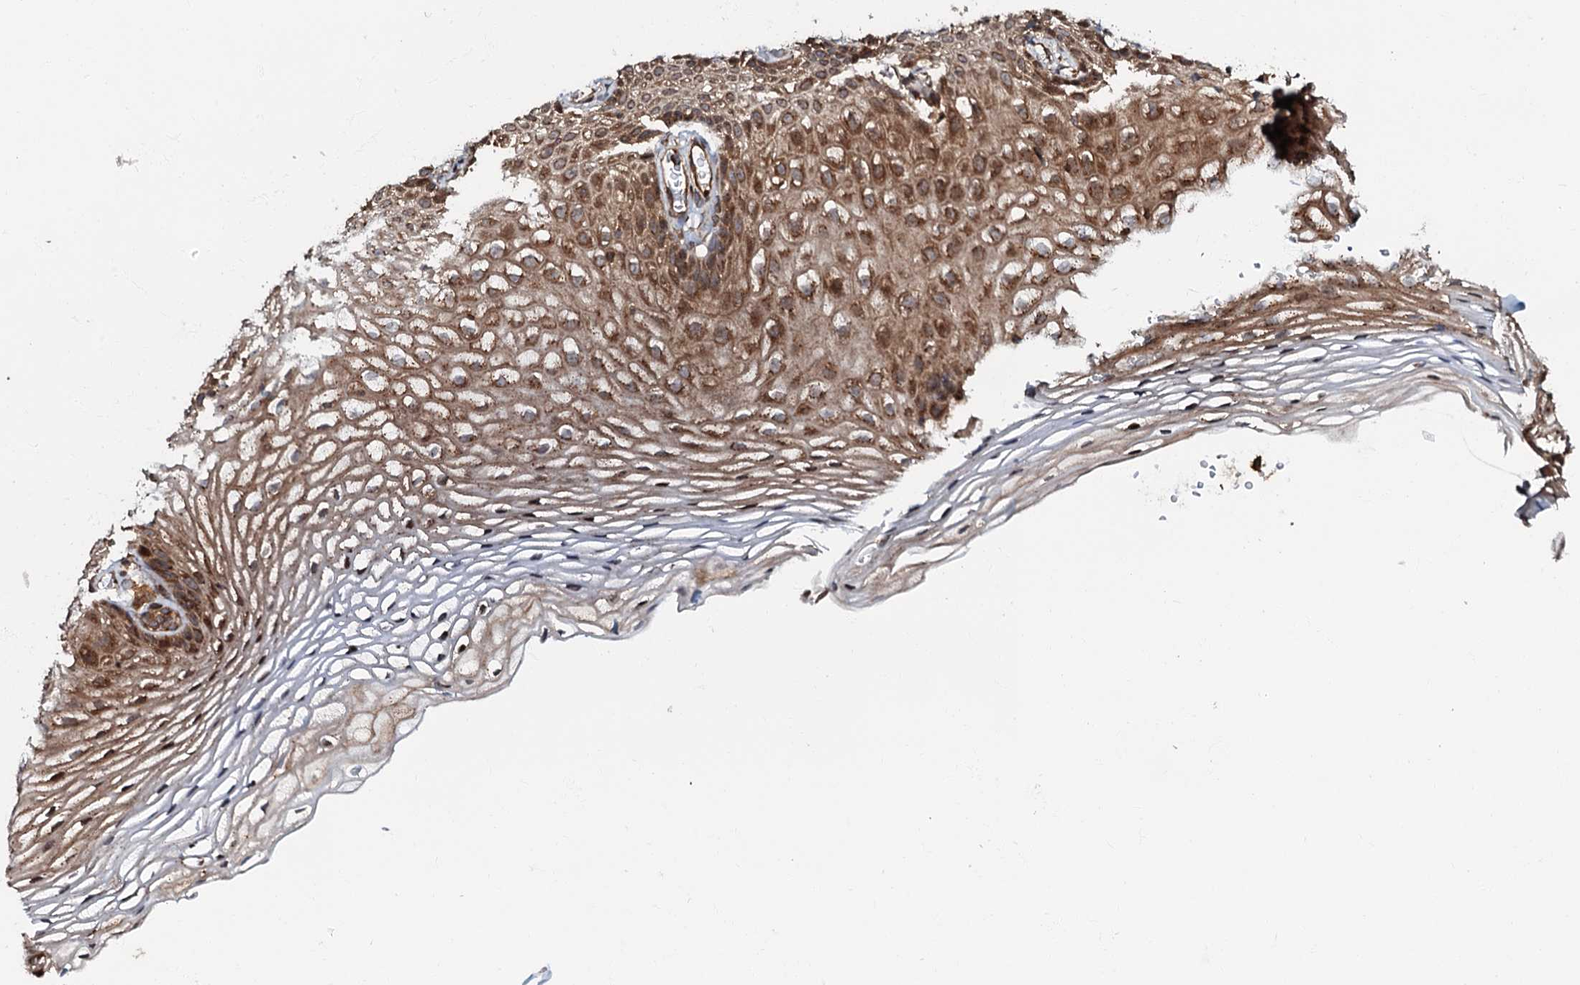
{"staining": {"intensity": "moderate", "quantity": ">75%", "location": "cytoplasmic/membranous,nuclear"}, "tissue": "vagina", "cell_type": "Squamous epithelial cells", "image_type": "normal", "snomed": [{"axis": "morphology", "description": "Normal tissue, NOS"}, {"axis": "topography", "description": "Vagina"}], "caption": "Approximately >75% of squamous epithelial cells in unremarkable human vagina exhibit moderate cytoplasmic/membranous,nuclear protein staining as visualized by brown immunohistochemical staining.", "gene": "OSBP", "patient": {"sex": "female", "age": 60}}